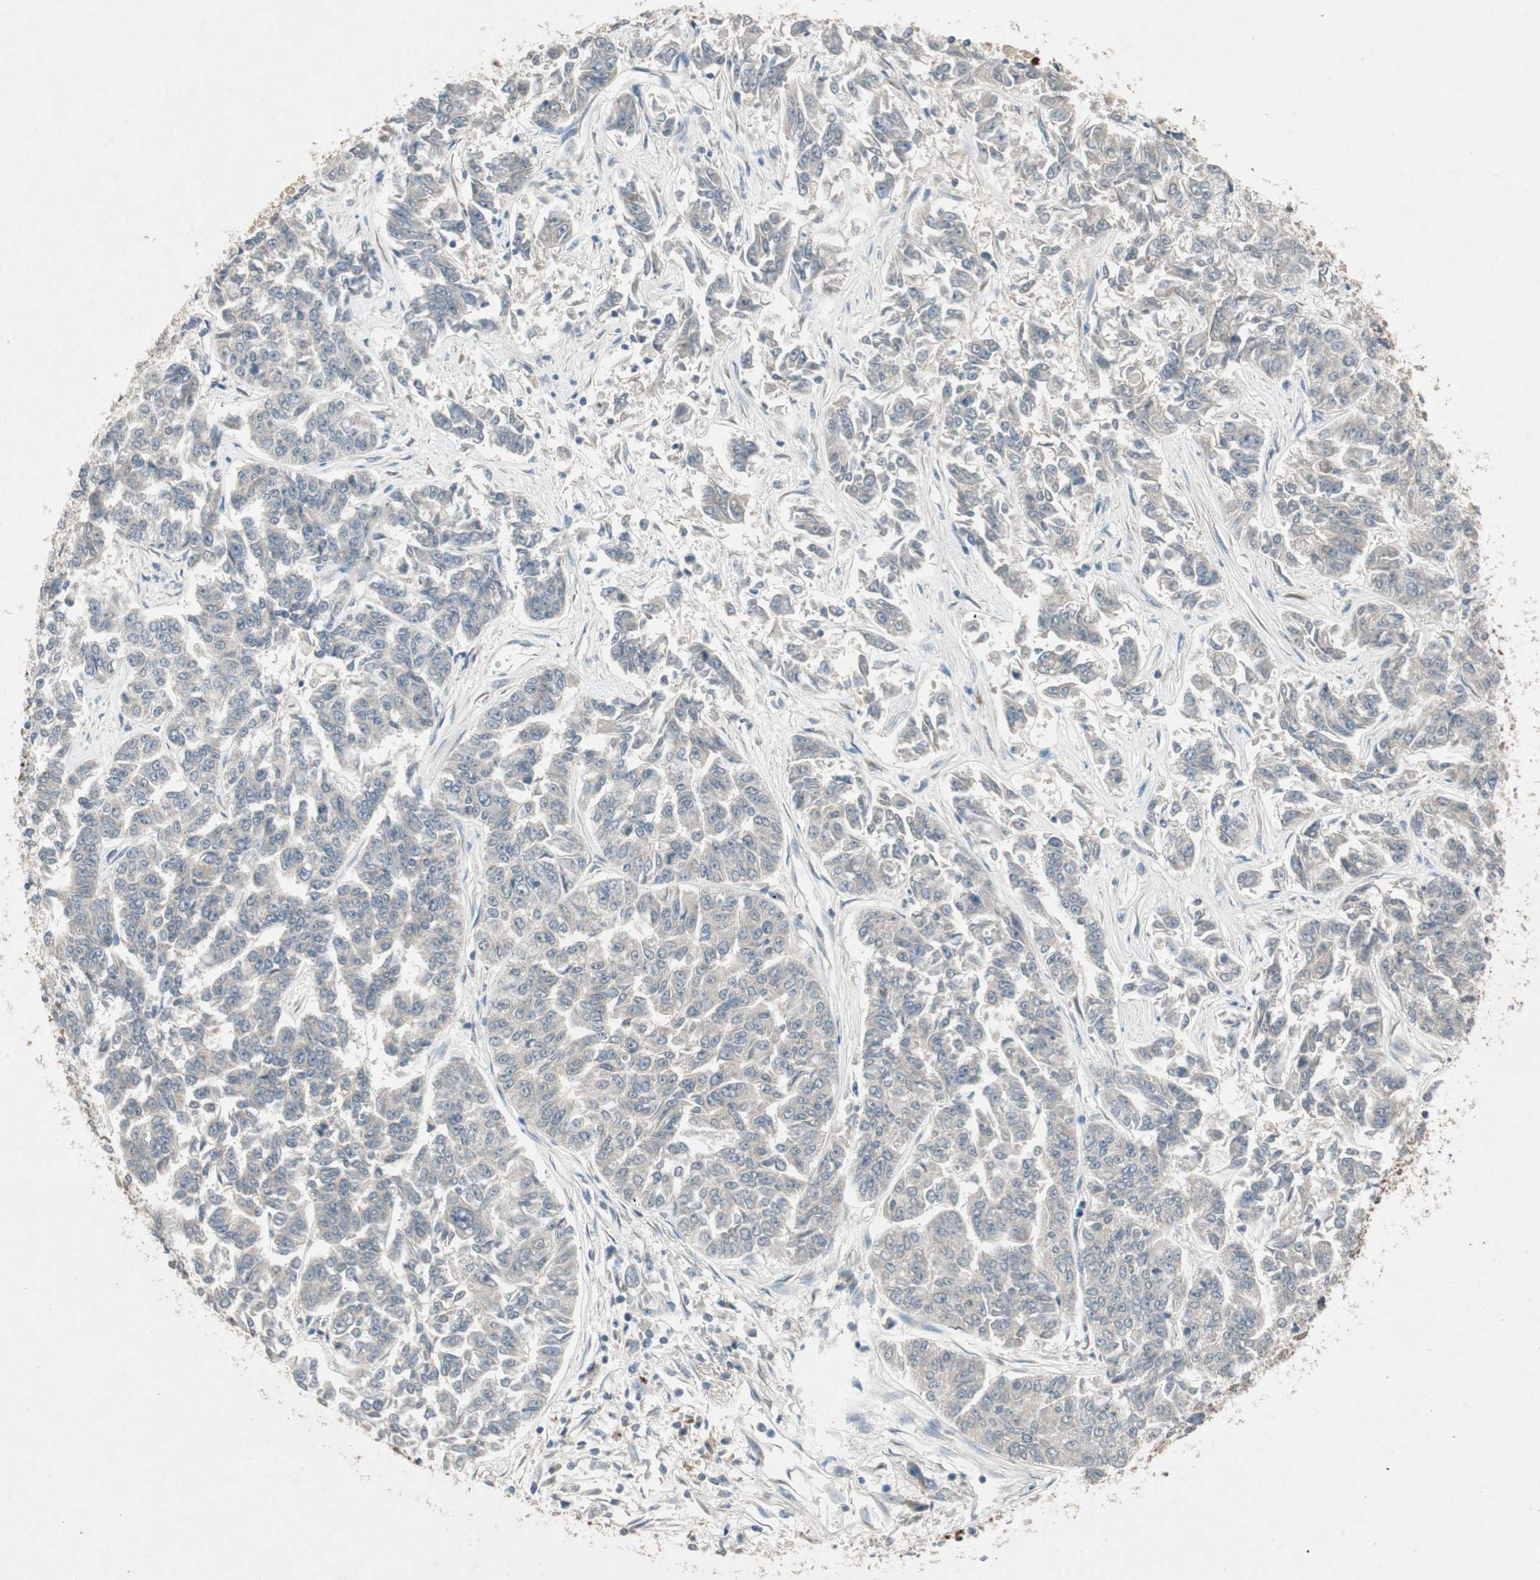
{"staining": {"intensity": "negative", "quantity": "none", "location": "none"}, "tissue": "lung cancer", "cell_type": "Tumor cells", "image_type": "cancer", "snomed": [{"axis": "morphology", "description": "Adenocarcinoma, NOS"}, {"axis": "topography", "description": "Lung"}], "caption": "Lung cancer was stained to show a protein in brown. There is no significant staining in tumor cells.", "gene": "APOO", "patient": {"sex": "male", "age": 84}}